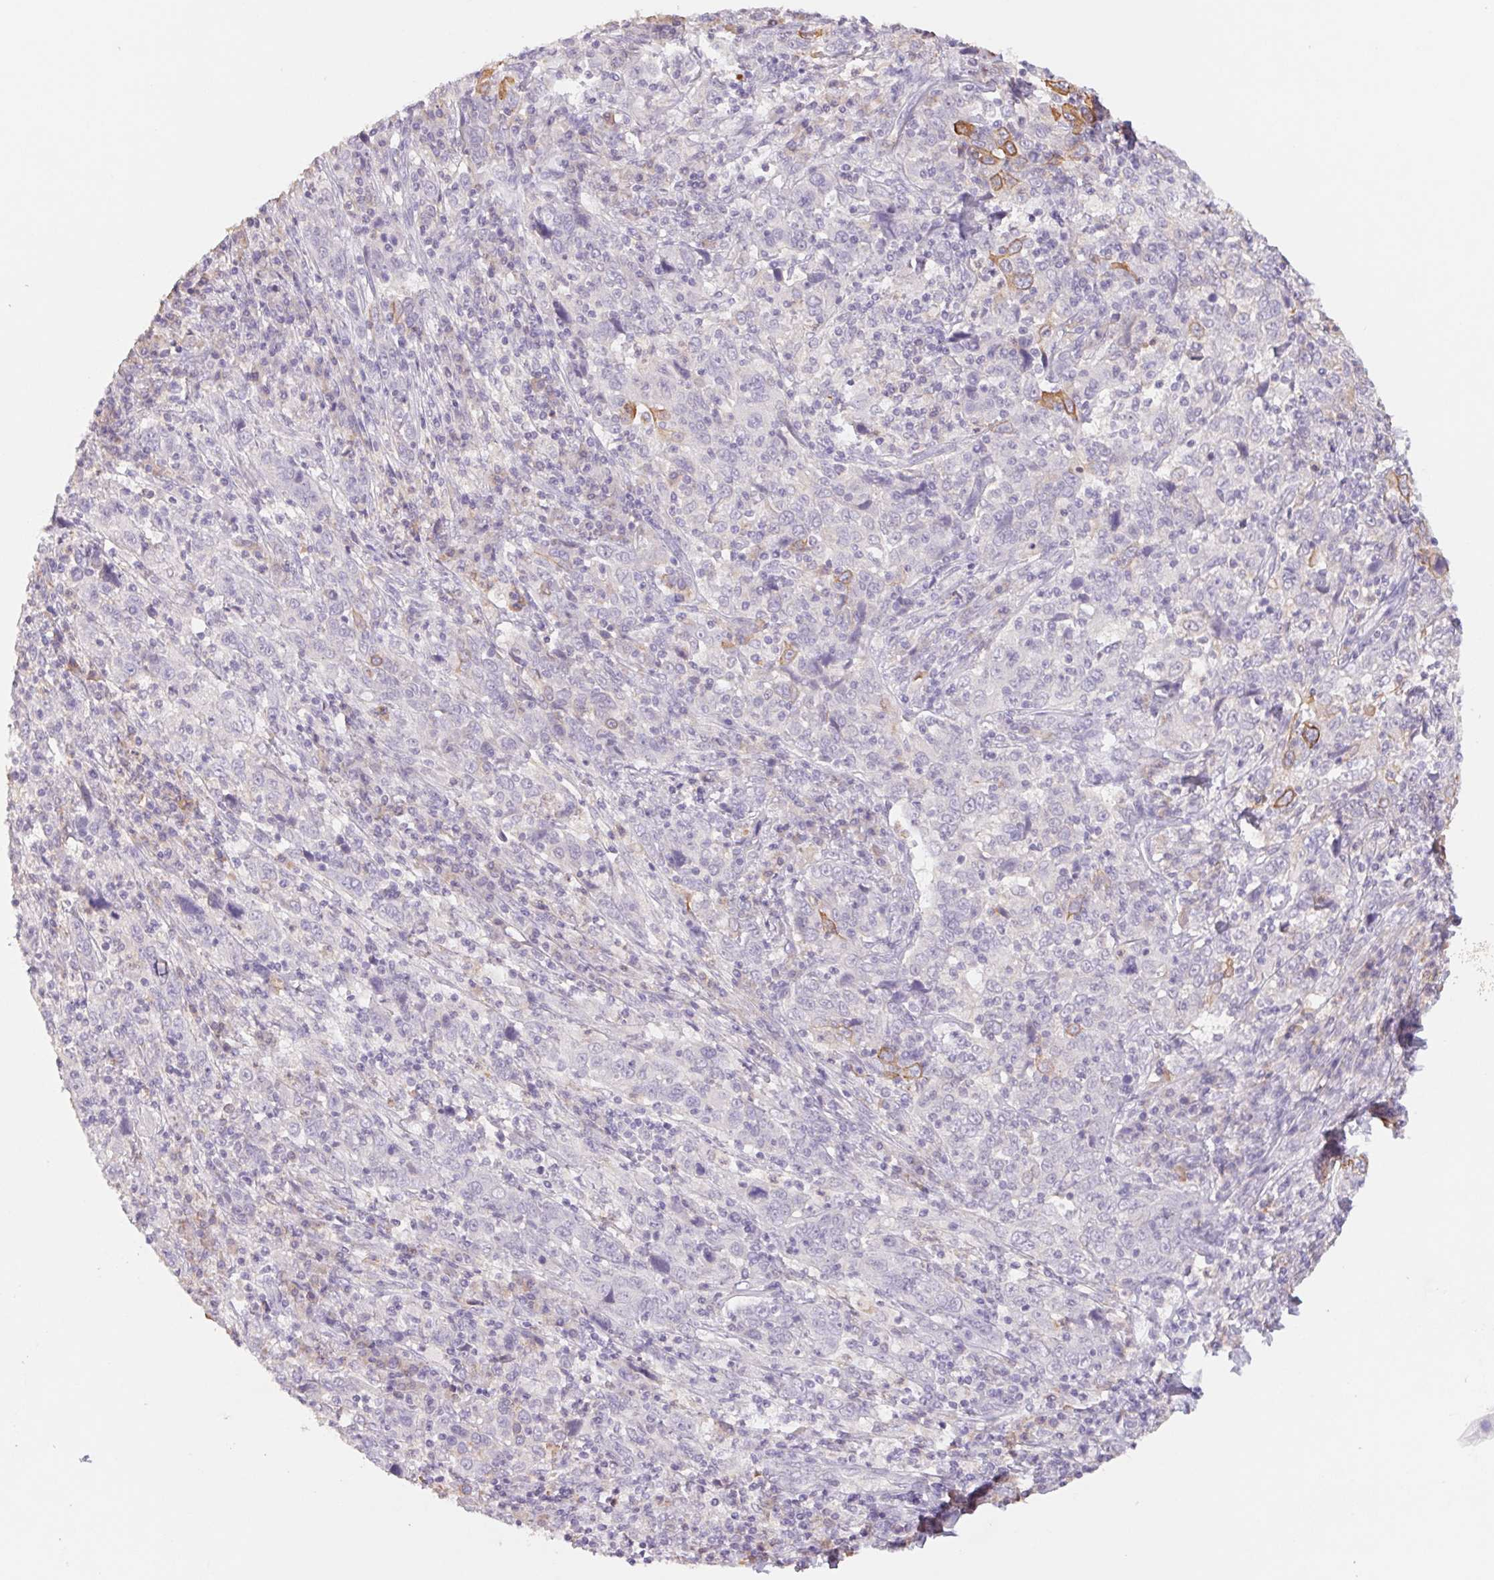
{"staining": {"intensity": "negative", "quantity": "none", "location": "none"}, "tissue": "cervical cancer", "cell_type": "Tumor cells", "image_type": "cancer", "snomed": [{"axis": "morphology", "description": "Squamous cell carcinoma, NOS"}, {"axis": "topography", "description": "Cervix"}], "caption": "High power microscopy image of an IHC image of cervical cancer, revealing no significant expression in tumor cells.", "gene": "PNMA8B", "patient": {"sex": "female", "age": 46}}